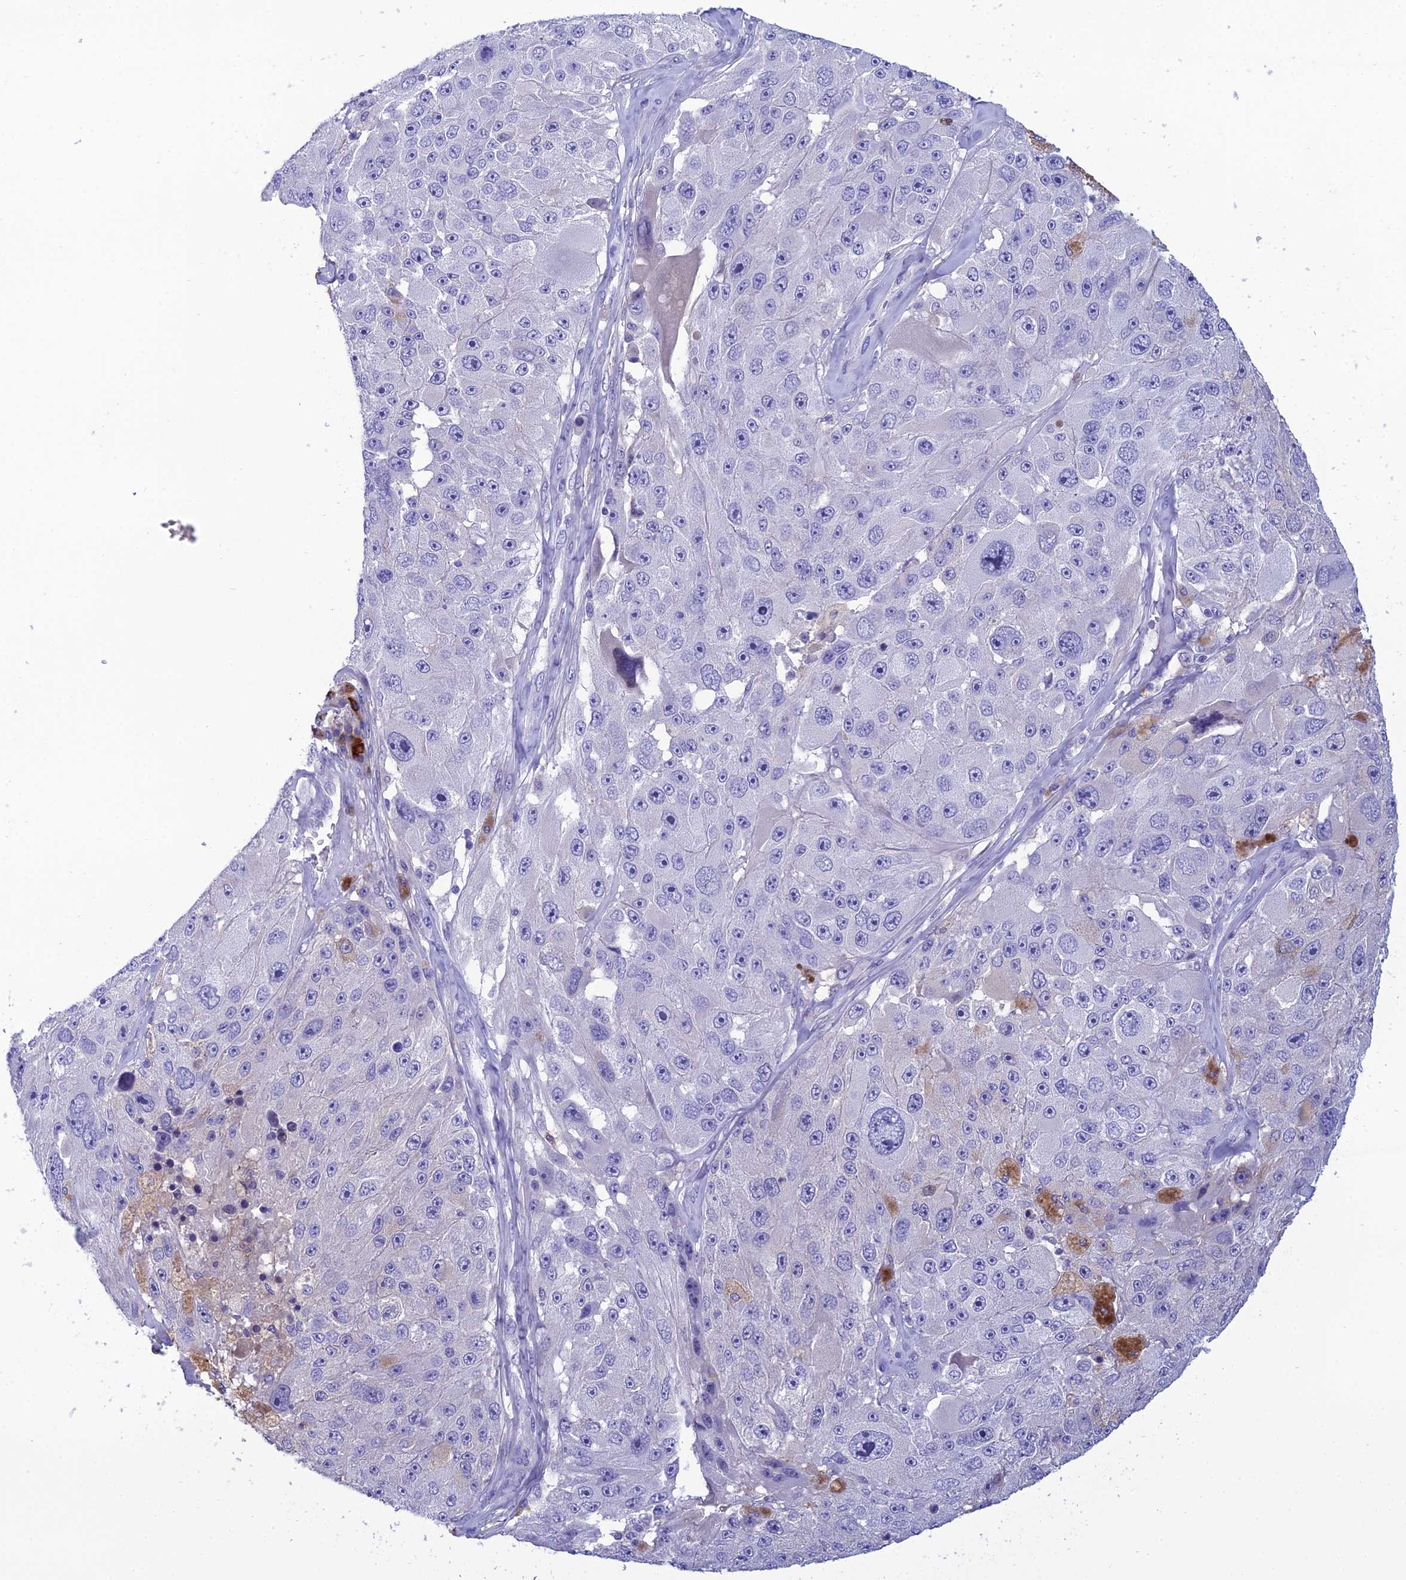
{"staining": {"intensity": "negative", "quantity": "none", "location": "none"}, "tissue": "melanoma", "cell_type": "Tumor cells", "image_type": "cancer", "snomed": [{"axis": "morphology", "description": "Malignant melanoma, Metastatic site"}, {"axis": "topography", "description": "Lymph node"}], "caption": "Immunohistochemistry of human melanoma shows no staining in tumor cells. (DAB immunohistochemistry with hematoxylin counter stain).", "gene": "CRB2", "patient": {"sex": "male", "age": 62}}